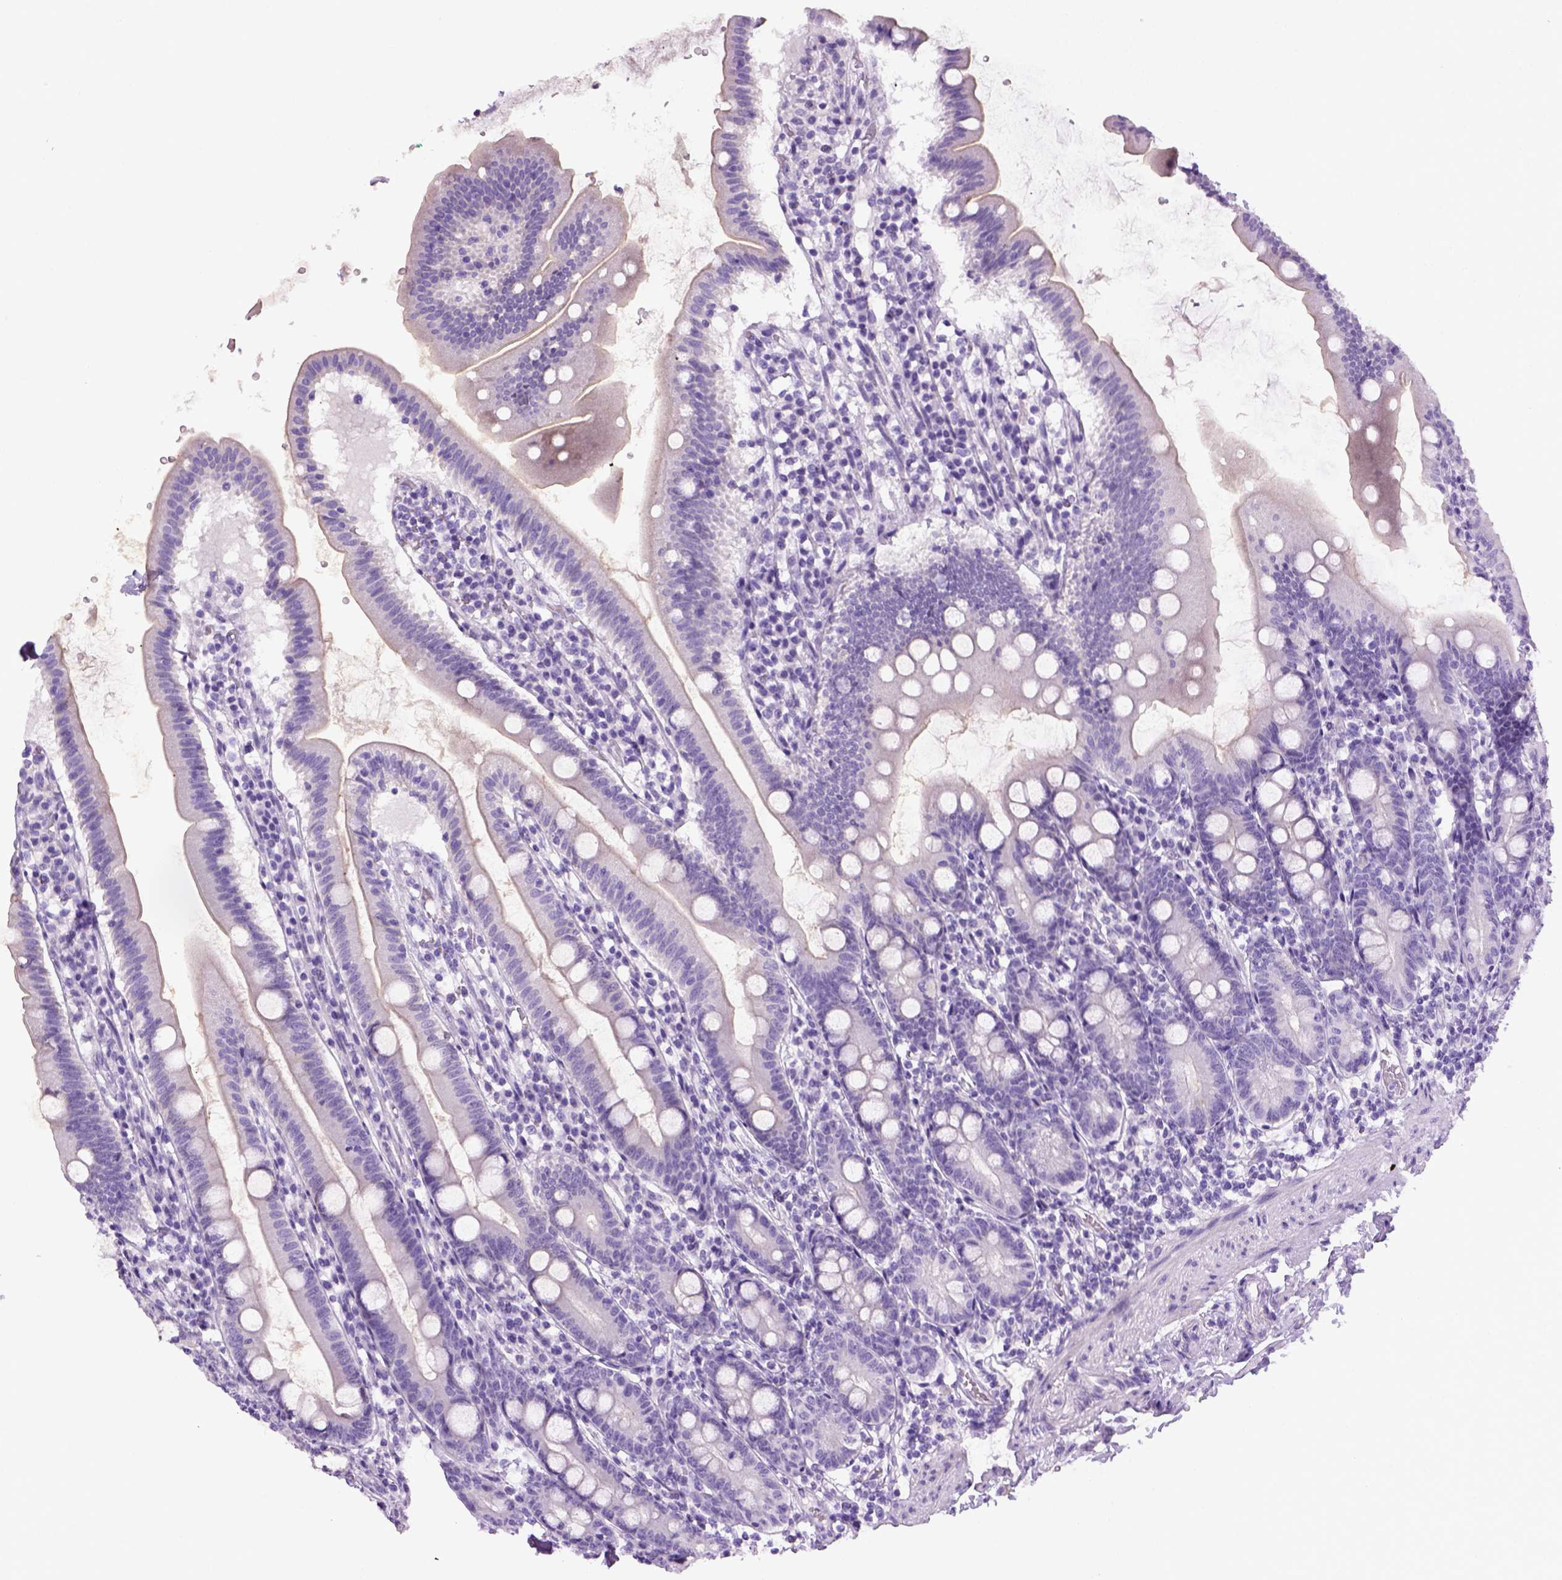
{"staining": {"intensity": "negative", "quantity": "none", "location": "none"}, "tissue": "duodenum", "cell_type": "Glandular cells", "image_type": "normal", "snomed": [{"axis": "morphology", "description": "Normal tissue, NOS"}, {"axis": "topography", "description": "Duodenum"}], "caption": "DAB immunohistochemical staining of unremarkable human duodenum shows no significant expression in glandular cells.", "gene": "SGCG", "patient": {"sex": "female", "age": 67}}